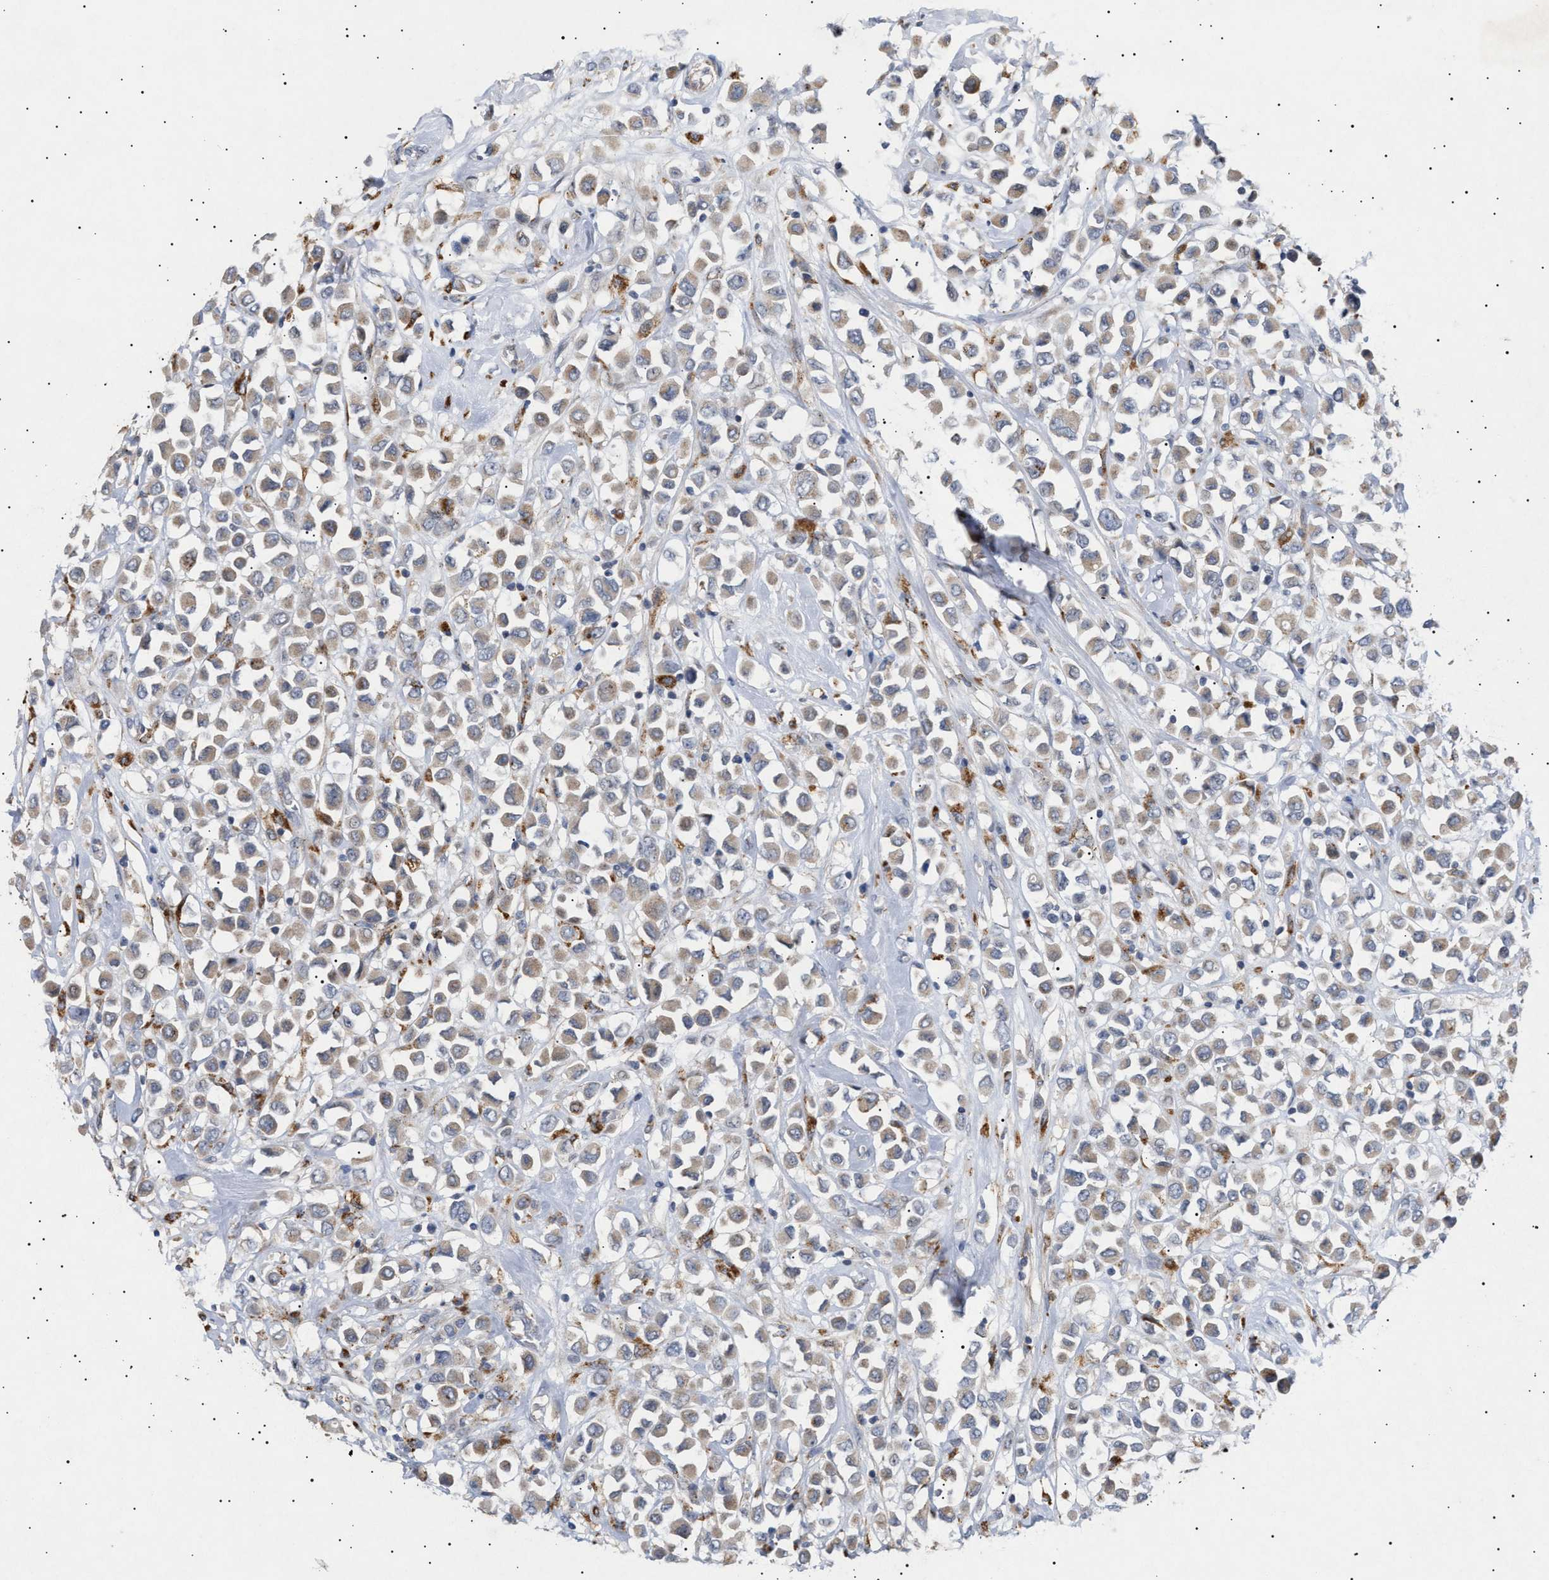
{"staining": {"intensity": "weak", "quantity": ">75%", "location": "cytoplasmic/membranous"}, "tissue": "breast cancer", "cell_type": "Tumor cells", "image_type": "cancer", "snomed": [{"axis": "morphology", "description": "Duct carcinoma"}, {"axis": "topography", "description": "Breast"}], "caption": "IHC (DAB (3,3'-diaminobenzidine)) staining of human breast intraductal carcinoma displays weak cytoplasmic/membranous protein staining in approximately >75% of tumor cells.", "gene": "SIRT5", "patient": {"sex": "female", "age": 61}}